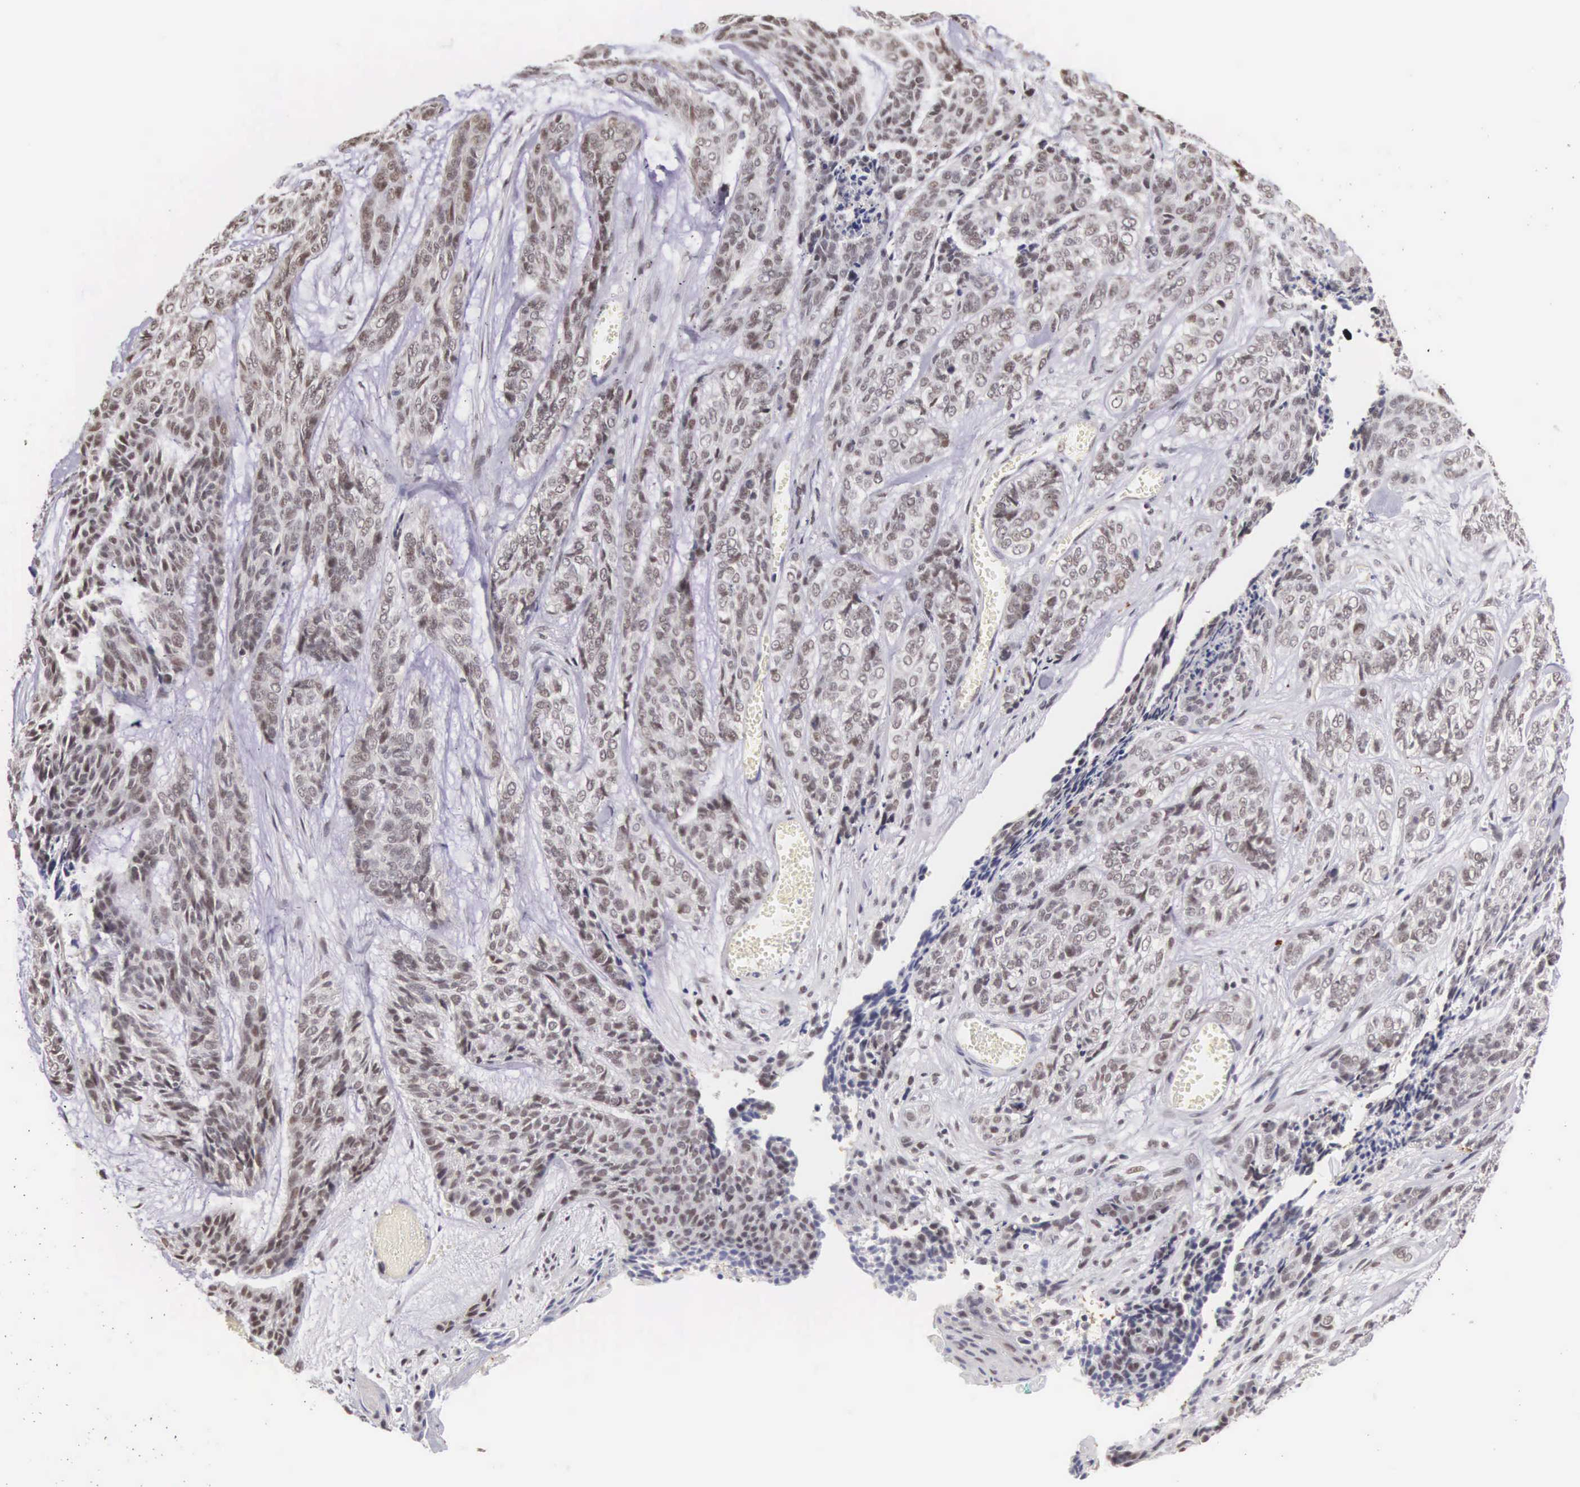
{"staining": {"intensity": "weak", "quantity": "<25%", "location": "nuclear"}, "tissue": "skin cancer", "cell_type": "Tumor cells", "image_type": "cancer", "snomed": [{"axis": "morphology", "description": "Normal tissue, NOS"}, {"axis": "morphology", "description": "Basal cell carcinoma"}, {"axis": "topography", "description": "Skin"}], "caption": "Tumor cells are negative for brown protein staining in skin cancer.", "gene": "HMGXB4", "patient": {"sex": "female", "age": 65}}